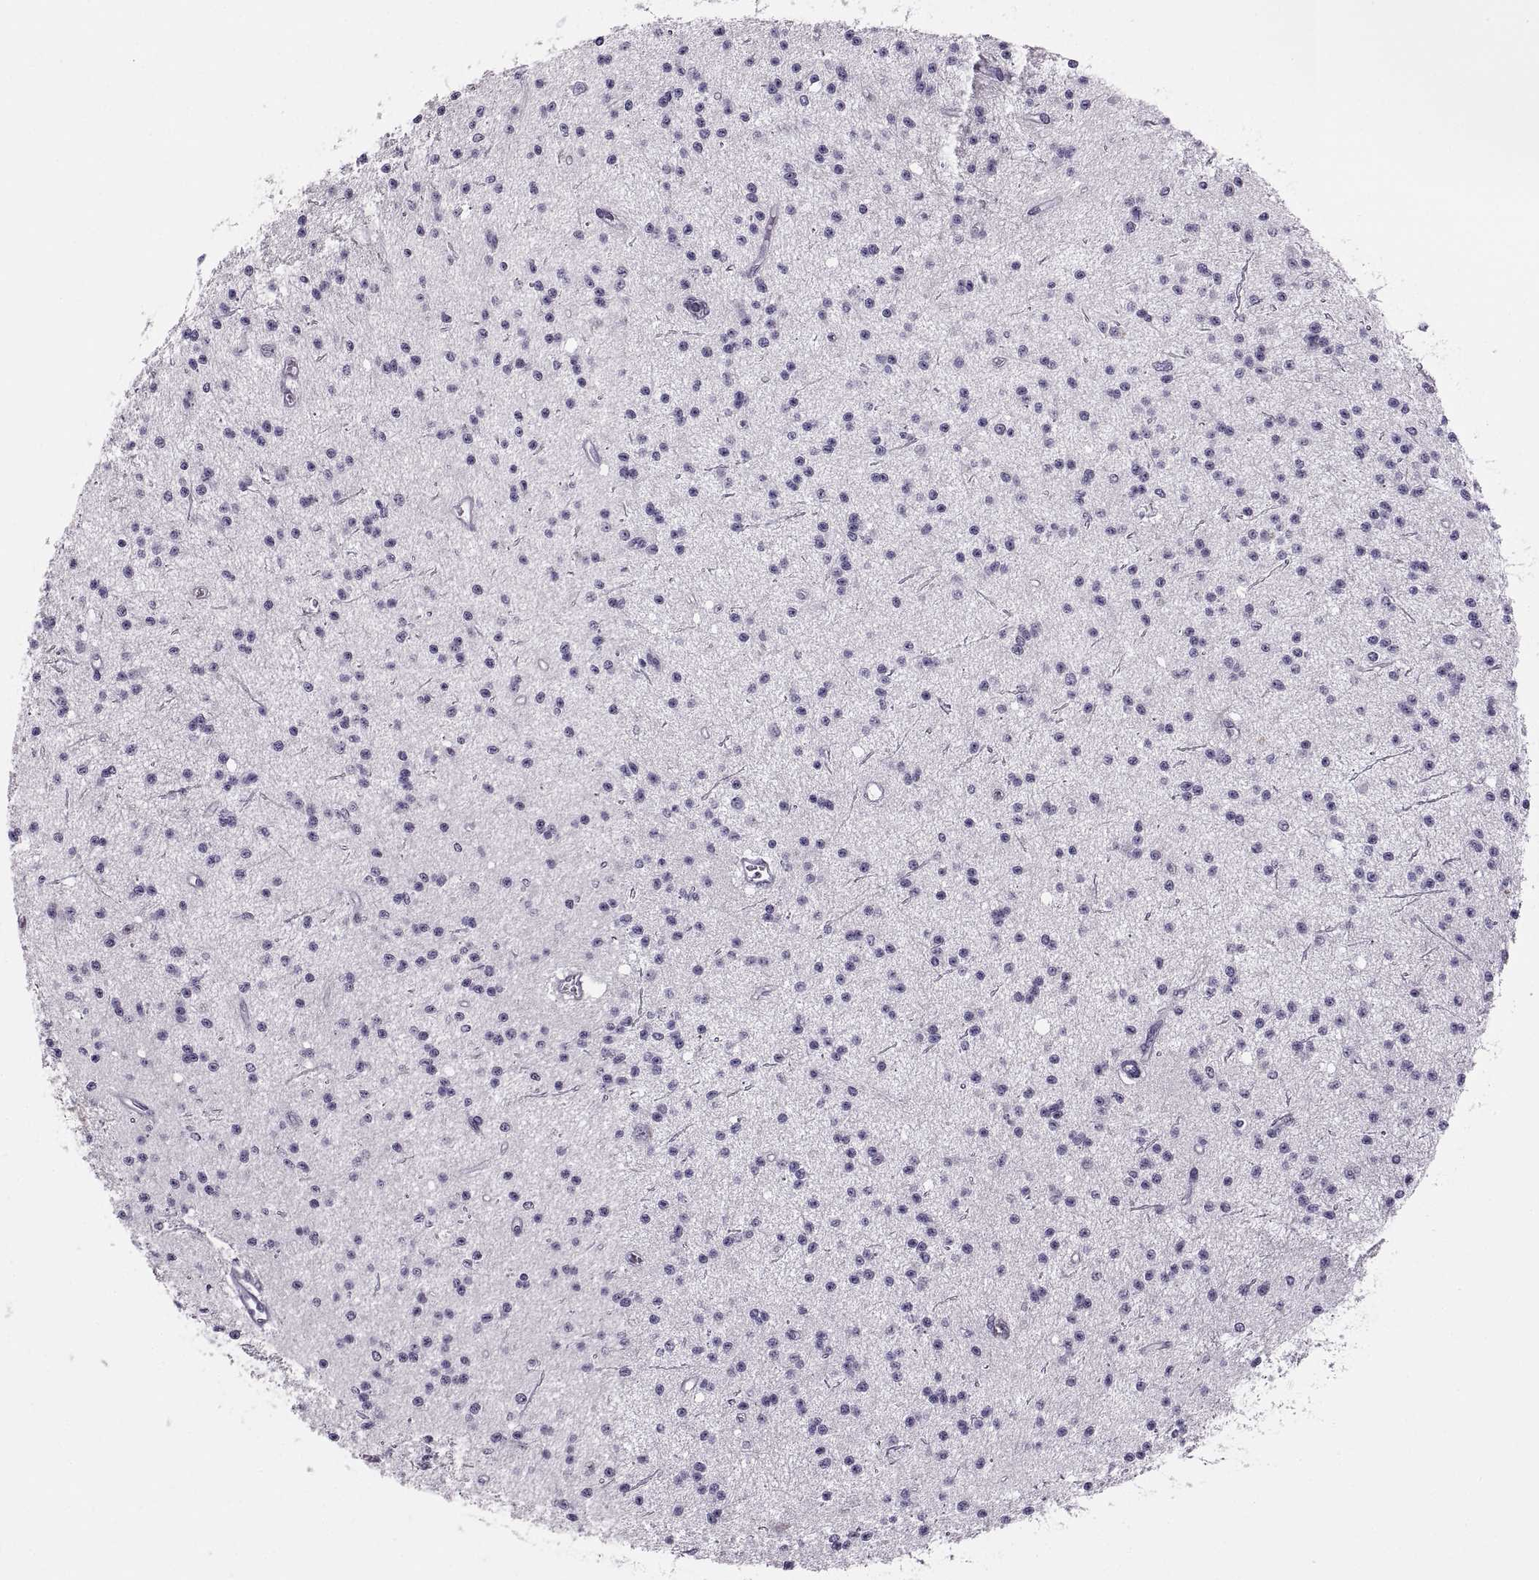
{"staining": {"intensity": "negative", "quantity": "none", "location": "none"}, "tissue": "glioma", "cell_type": "Tumor cells", "image_type": "cancer", "snomed": [{"axis": "morphology", "description": "Glioma, malignant, Low grade"}, {"axis": "topography", "description": "Brain"}], "caption": "There is no significant staining in tumor cells of glioma.", "gene": "CHCT1", "patient": {"sex": "male", "age": 27}}